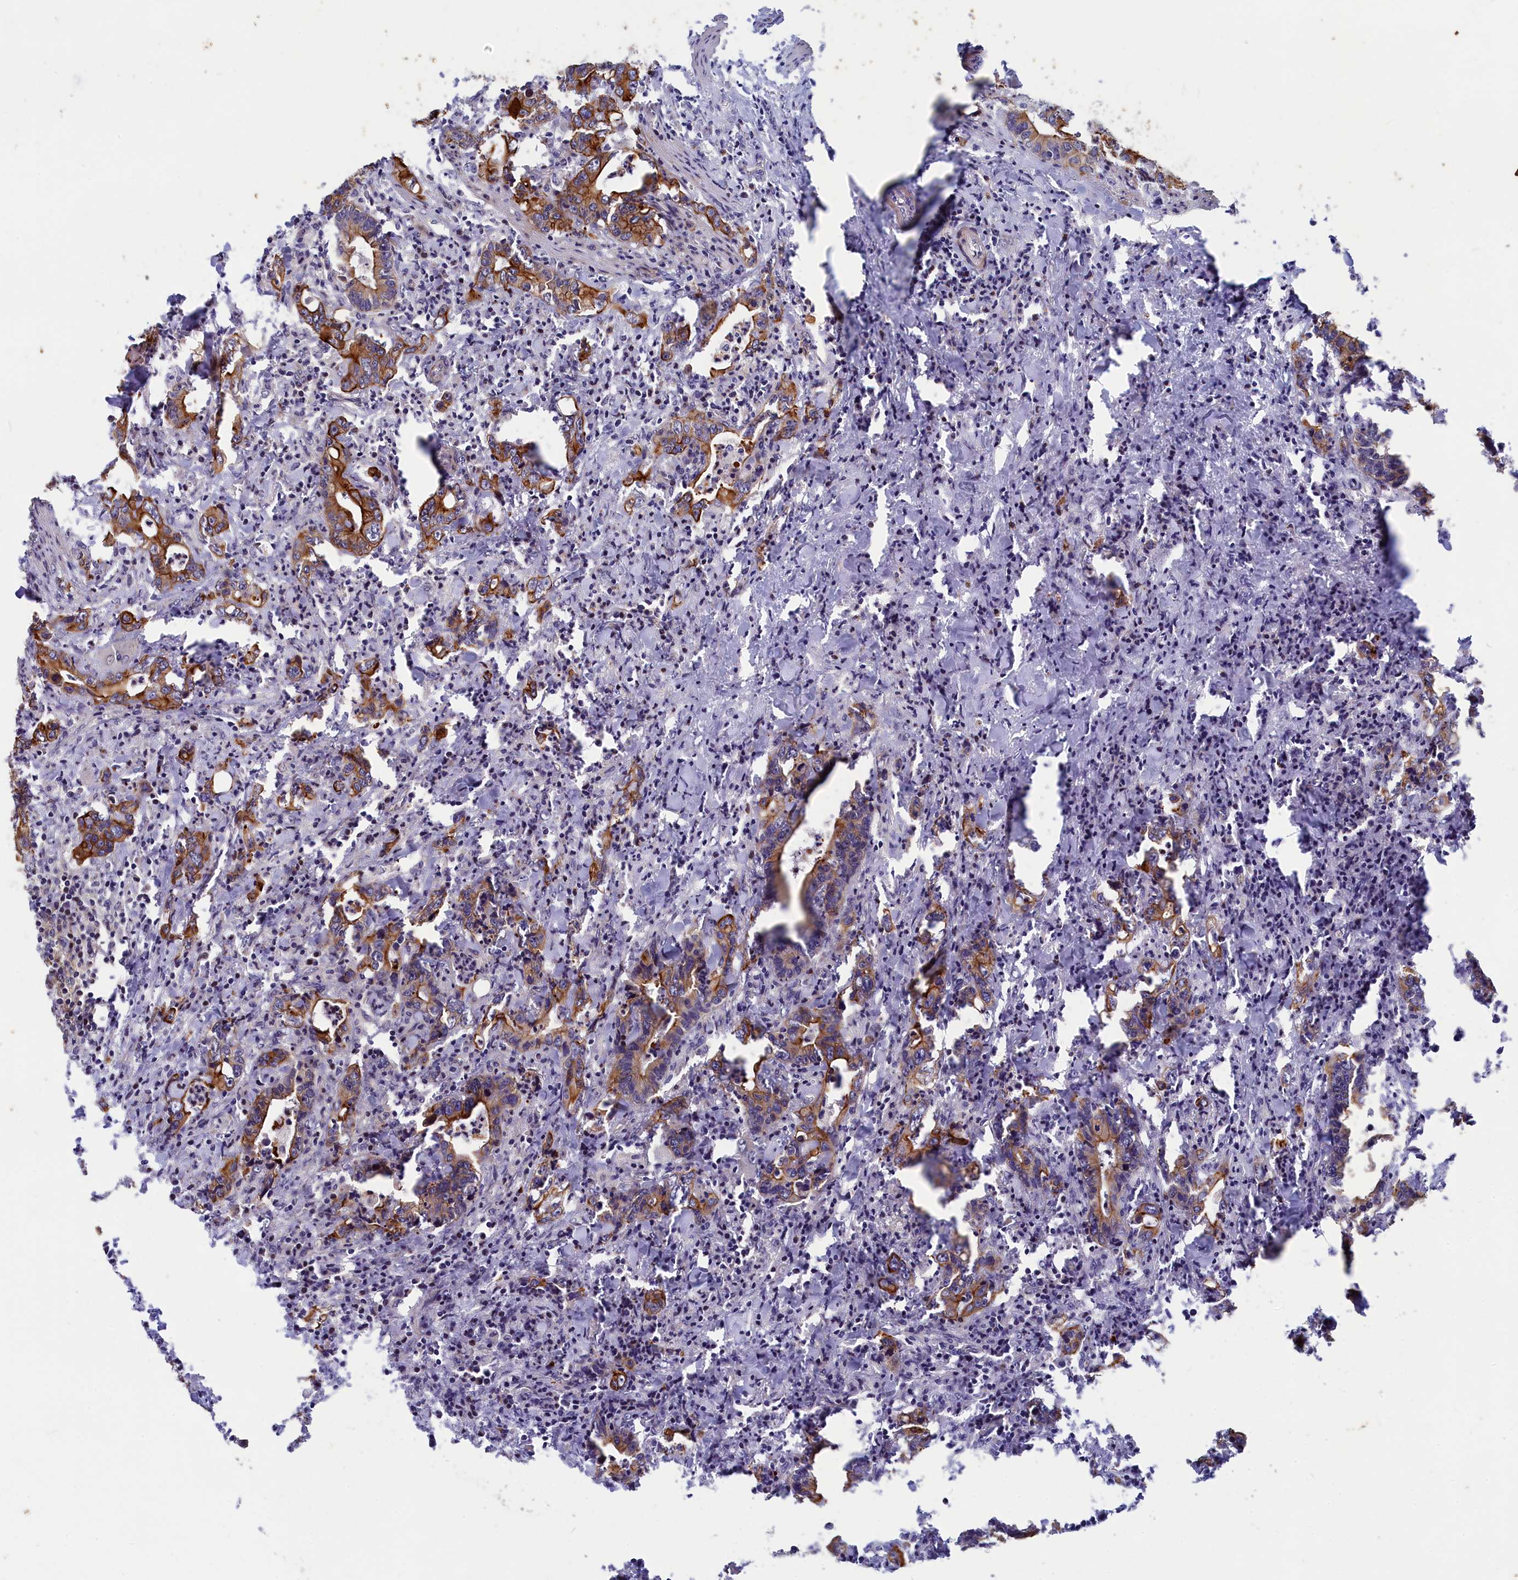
{"staining": {"intensity": "strong", "quantity": "25%-75%", "location": "cytoplasmic/membranous"}, "tissue": "colorectal cancer", "cell_type": "Tumor cells", "image_type": "cancer", "snomed": [{"axis": "morphology", "description": "Adenocarcinoma, NOS"}, {"axis": "topography", "description": "Colon"}], "caption": "Immunohistochemical staining of colorectal cancer (adenocarcinoma) displays high levels of strong cytoplasmic/membranous protein expression in approximately 25%-75% of tumor cells.", "gene": "ANKRD34B", "patient": {"sex": "female", "age": 75}}